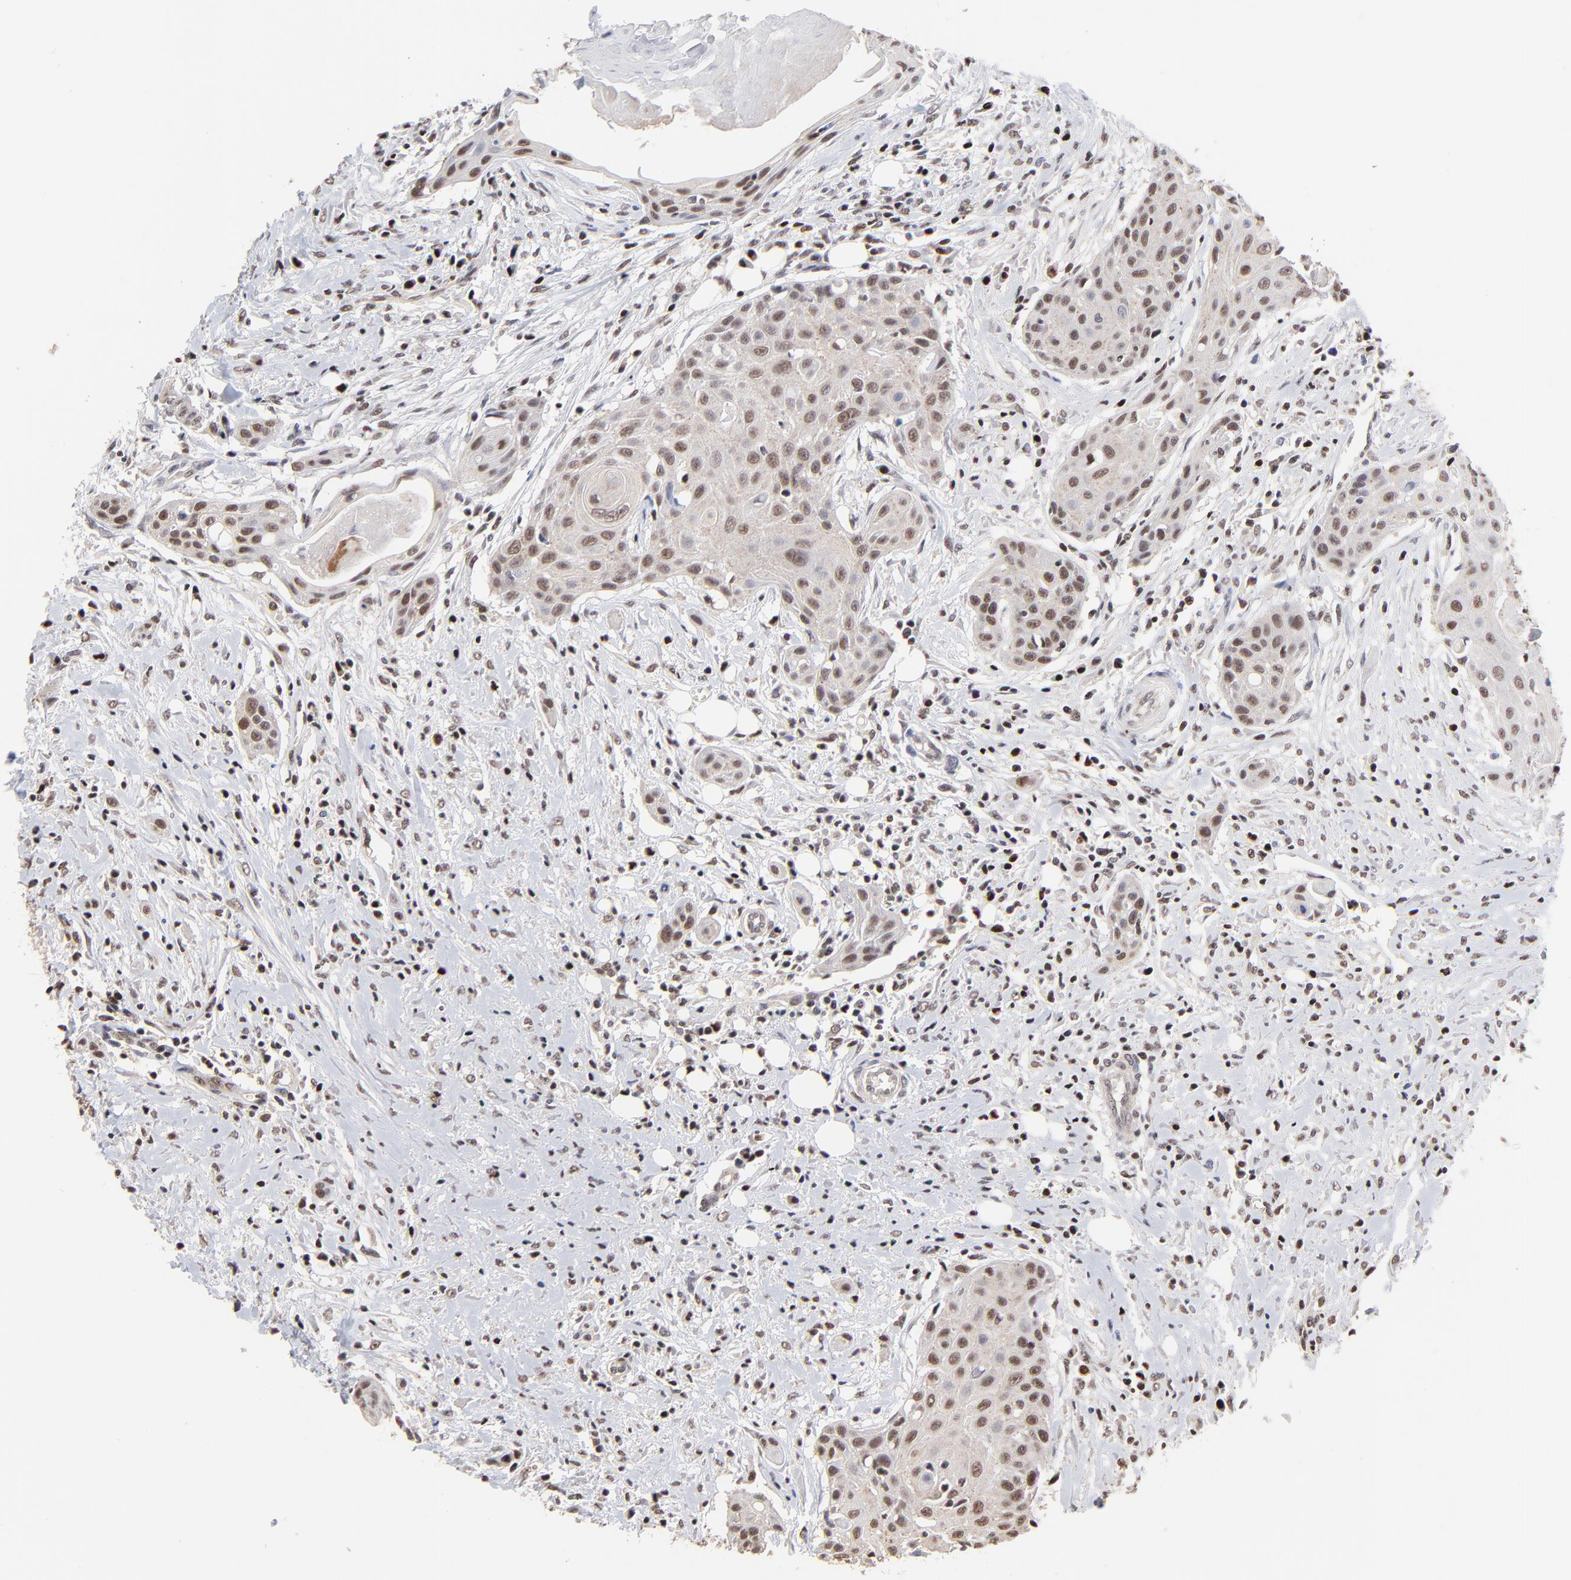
{"staining": {"intensity": "moderate", "quantity": "25%-75%", "location": "cytoplasmic/membranous,nuclear"}, "tissue": "head and neck cancer", "cell_type": "Tumor cells", "image_type": "cancer", "snomed": [{"axis": "morphology", "description": "Squamous cell carcinoma, NOS"}, {"axis": "morphology", "description": "Squamous cell carcinoma, metastatic, NOS"}, {"axis": "topography", "description": "Lymph node"}, {"axis": "topography", "description": "Salivary gland"}, {"axis": "topography", "description": "Head-Neck"}], "caption": "Head and neck cancer stained with IHC shows moderate cytoplasmic/membranous and nuclear expression in approximately 25%-75% of tumor cells. (DAB (3,3'-diaminobenzidine) IHC with brightfield microscopy, high magnification).", "gene": "DSN1", "patient": {"sex": "female", "age": 74}}